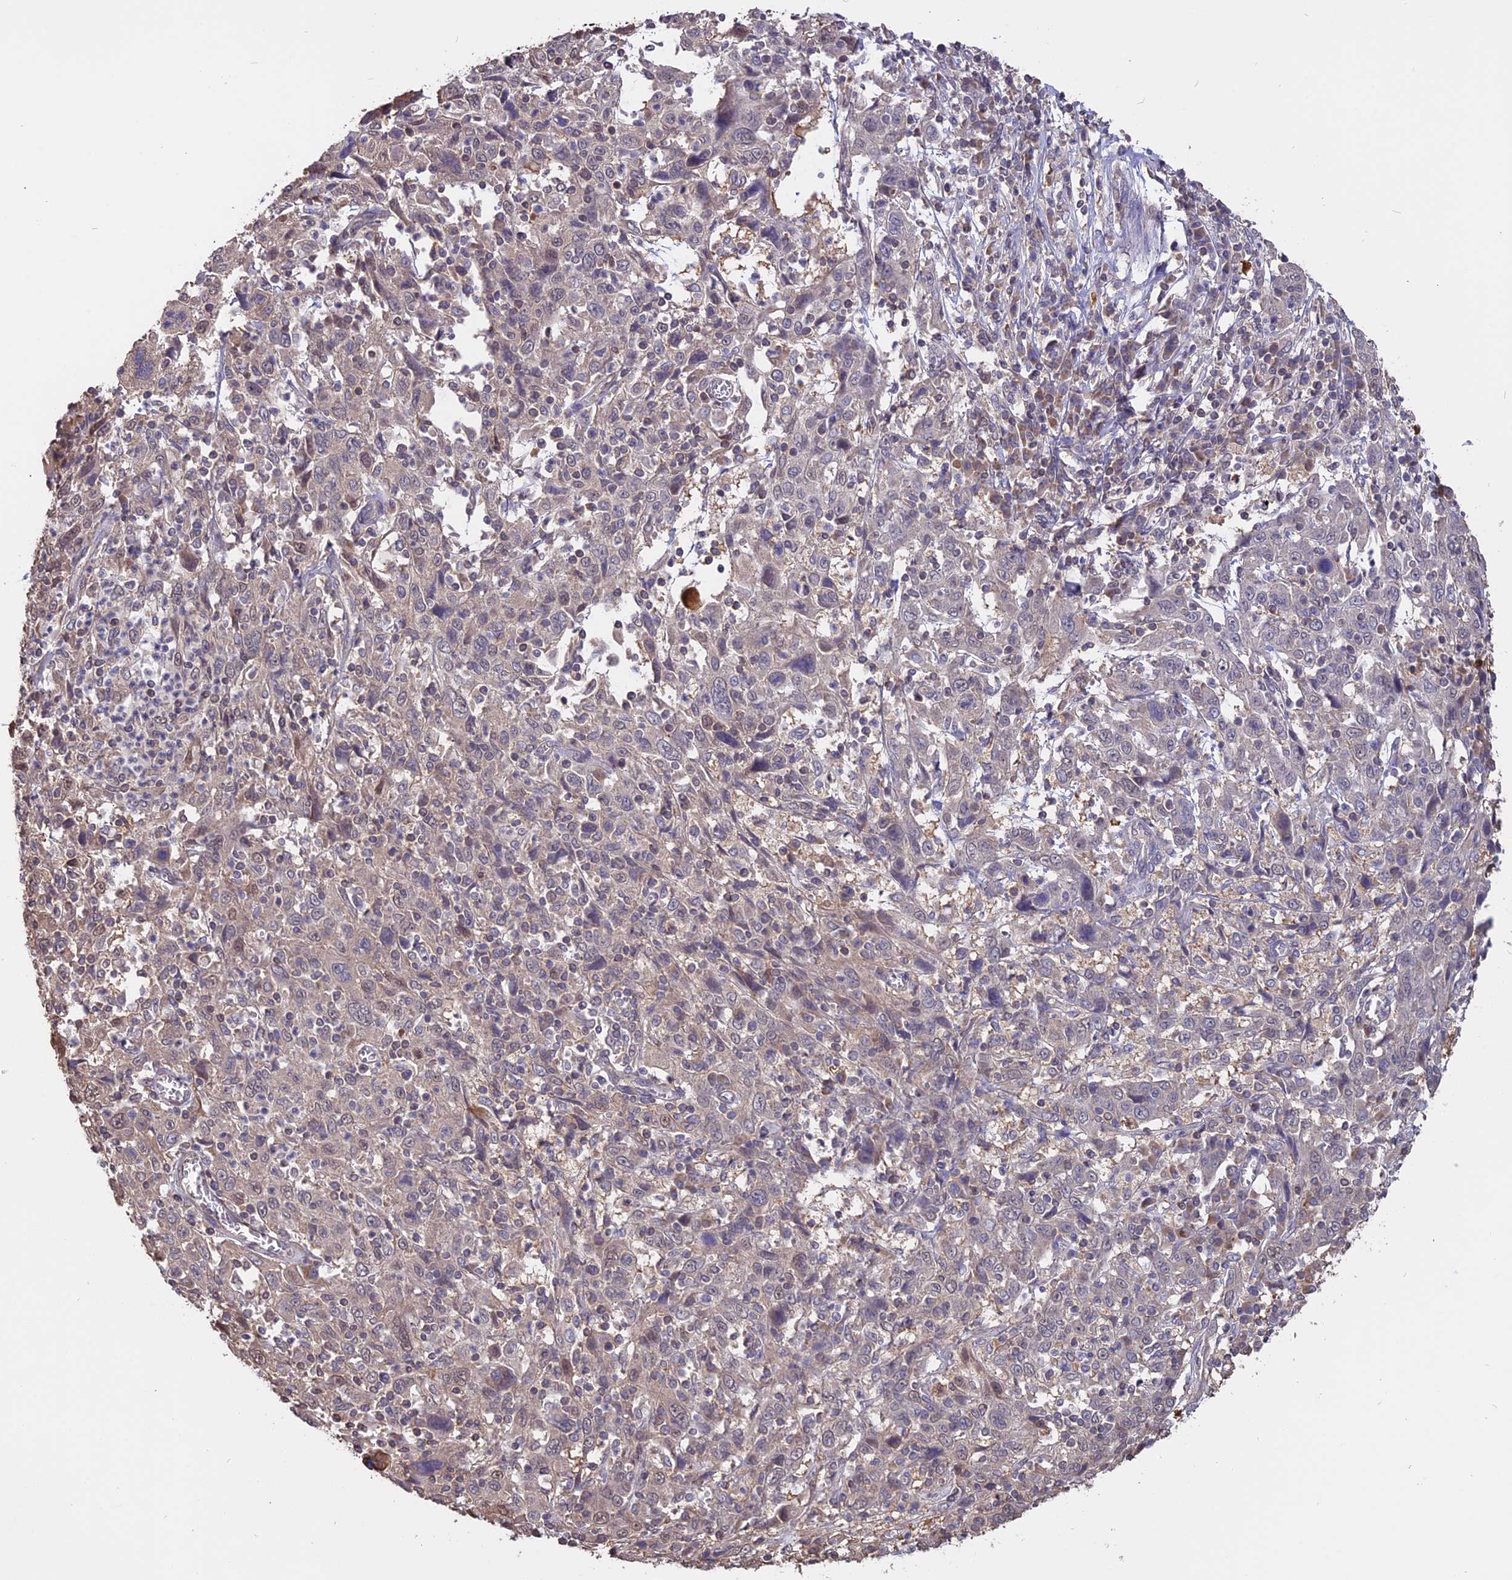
{"staining": {"intensity": "negative", "quantity": "none", "location": "none"}, "tissue": "cervical cancer", "cell_type": "Tumor cells", "image_type": "cancer", "snomed": [{"axis": "morphology", "description": "Squamous cell carcinoma, NOS"}, {"axis": "topography", "description": "Cervix"}], "caption": "Cervical squamous cell carcinoma was stained to show a protein in brown. There is no significant positivity in tumor cells.", "gene": "CARMIL2", "patient": {"sex": "female", "age": 46}}